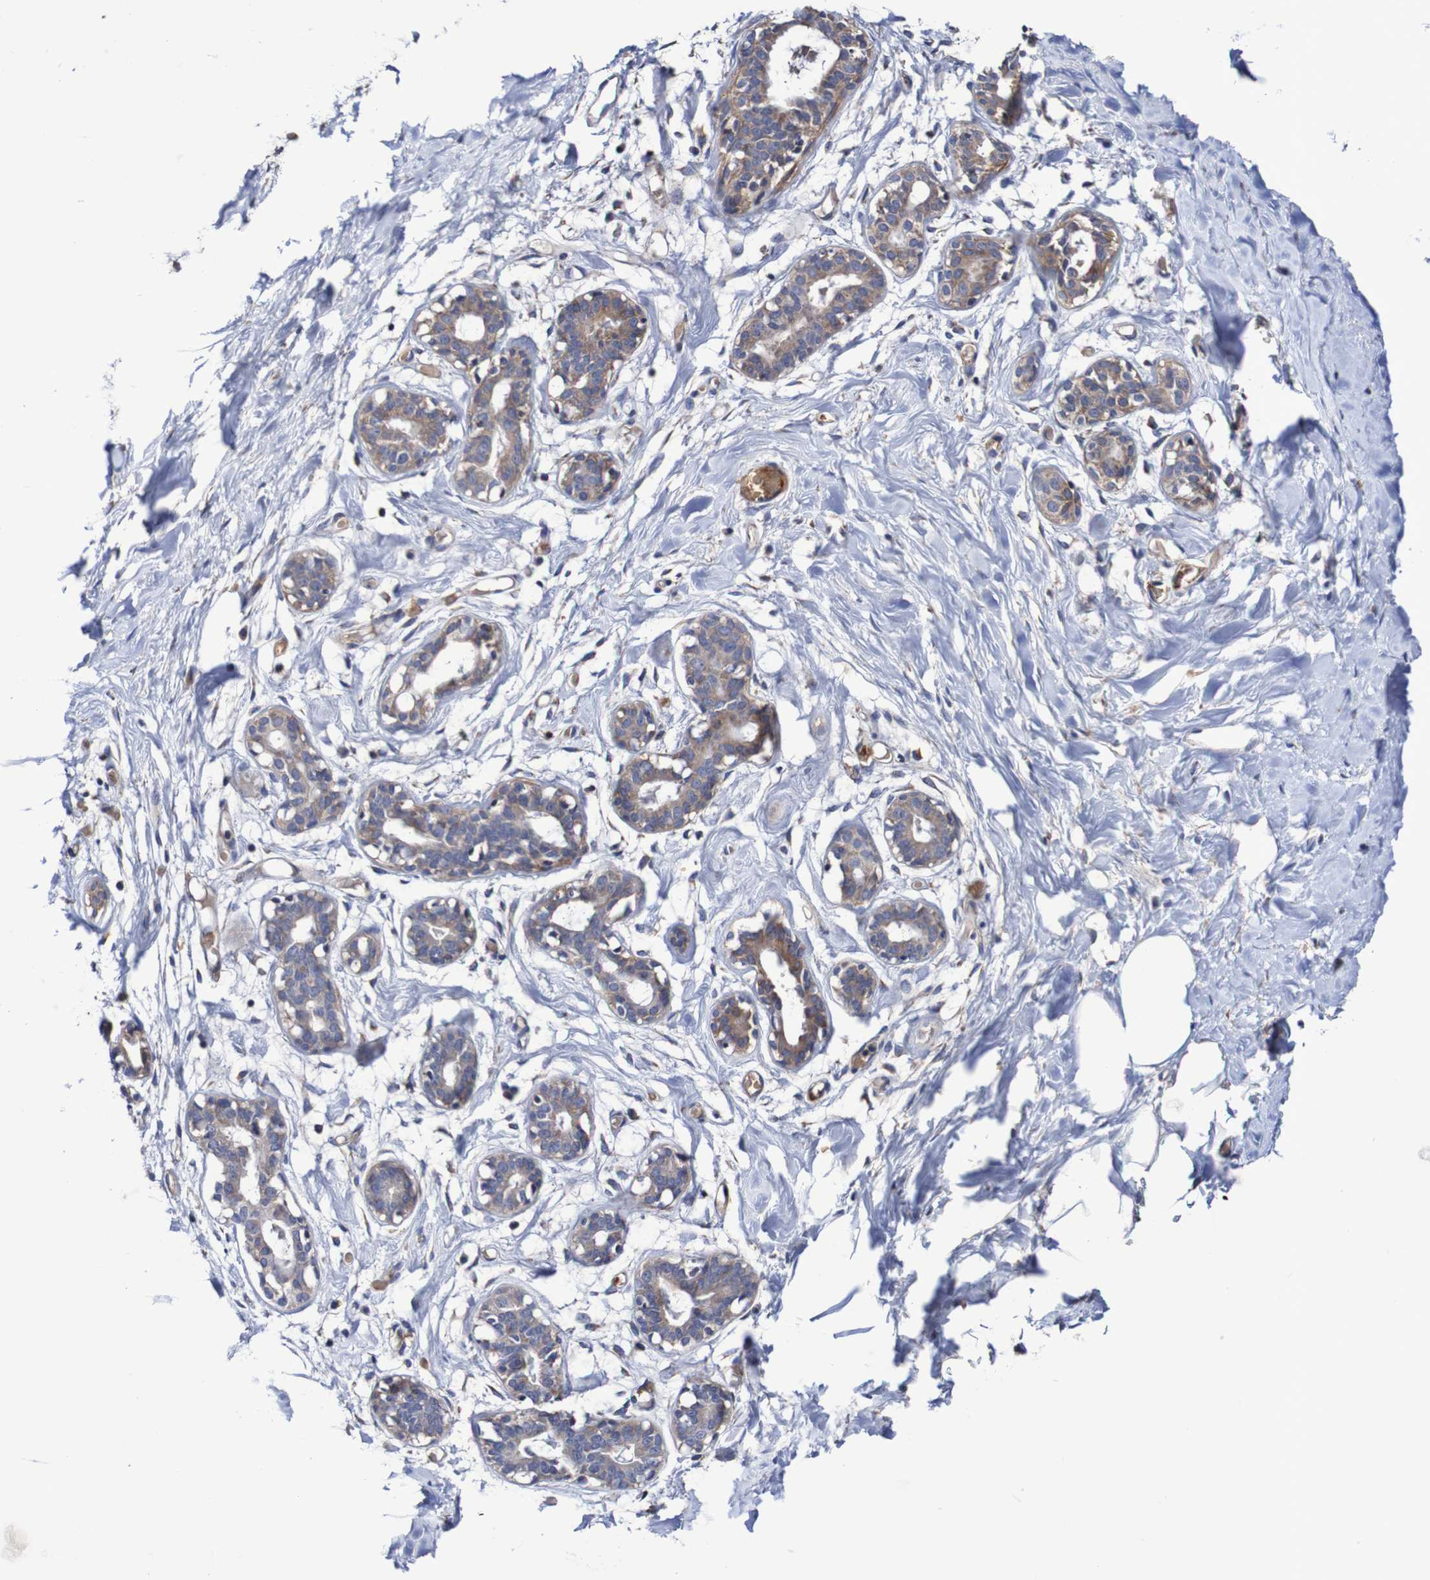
{"staining": {"intensity": "negative", "quantity": "none", "location": "none"}, "tissue": "soft tissue", "cell_type": "Fibroblasts", "image_type": "normal", "snomed": [{"axis": "morphology", "description": "Normal tissue, NOS"}, {"axis": "topography", "description": "Breast"}, {"axis": "topography", "description": "Adipose tissue"}], "caption": "Immunohistochemical staining of unremarkable human soft tissue displays no significant positivity in fibroblasts. Brightfield microscopy of immunohistochemistry (IHC) stained with DAB (3,3'-diaminobenzidine) (brown) and hematoxylin (blue), captured at high magnification.", "gene": "WNT4", "patient": {"sex": "female", "age": 25}}